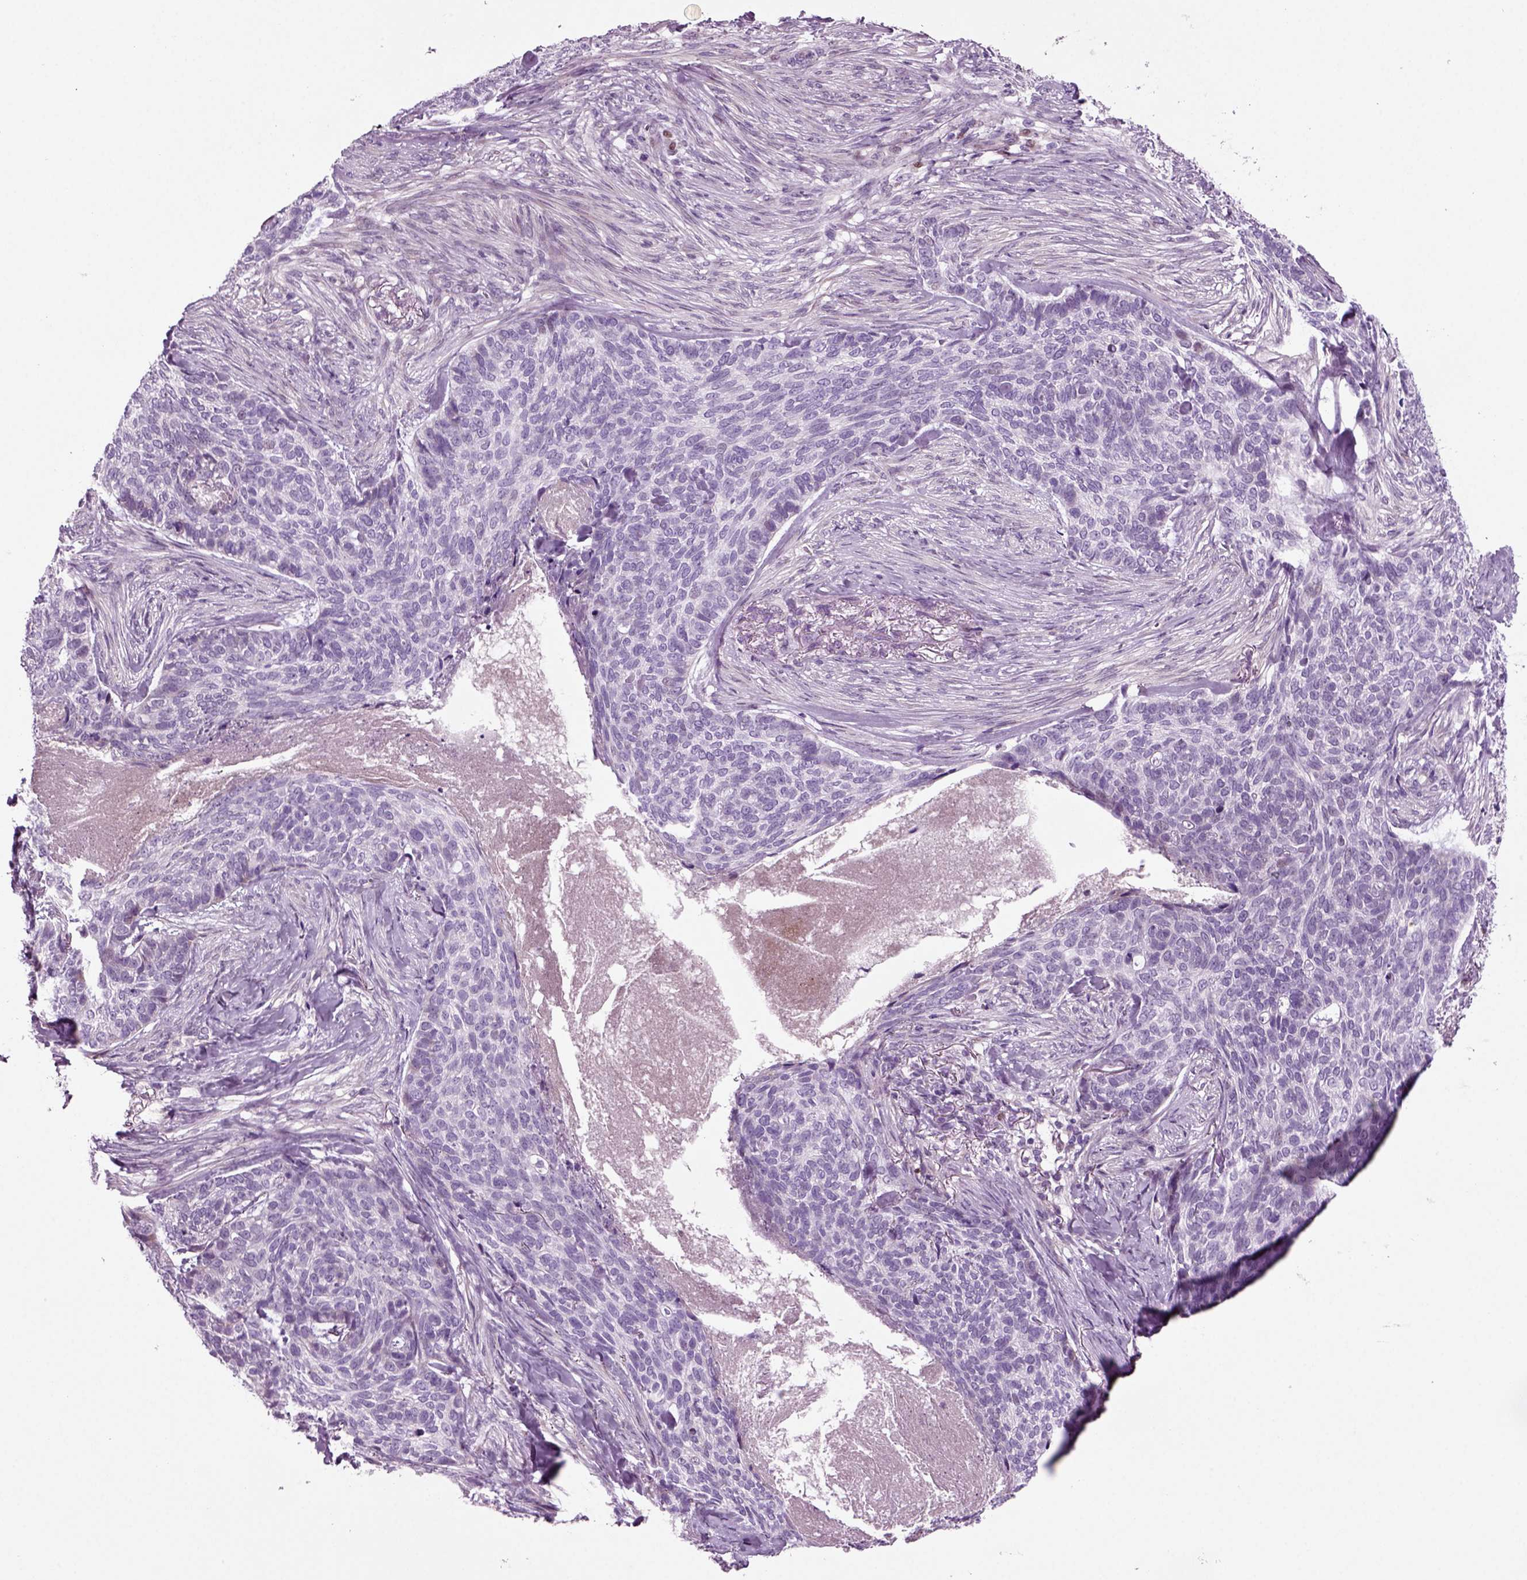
{"staining": {"intensity": "negative", "quantity": "none", "location": "none"}, "tissue": "skin cancer", "cell_type": "Tumor cells", "image_type": "cancer", "snomed": [{"axis": "morphology", "description": "Basal cell carcinoma"}, {"axis": "topography", "description": "Skin"}], "caption": "Immunohistochemistry histopathology image of neoplastic tissue: human skin basal cell carcinoma stained with DAB (3,3'-diaminobenzidine) shows no significant protein expression in tumor cells.", "gene": "ARID3A", "patient": {"sex": "female", "age": 69}}